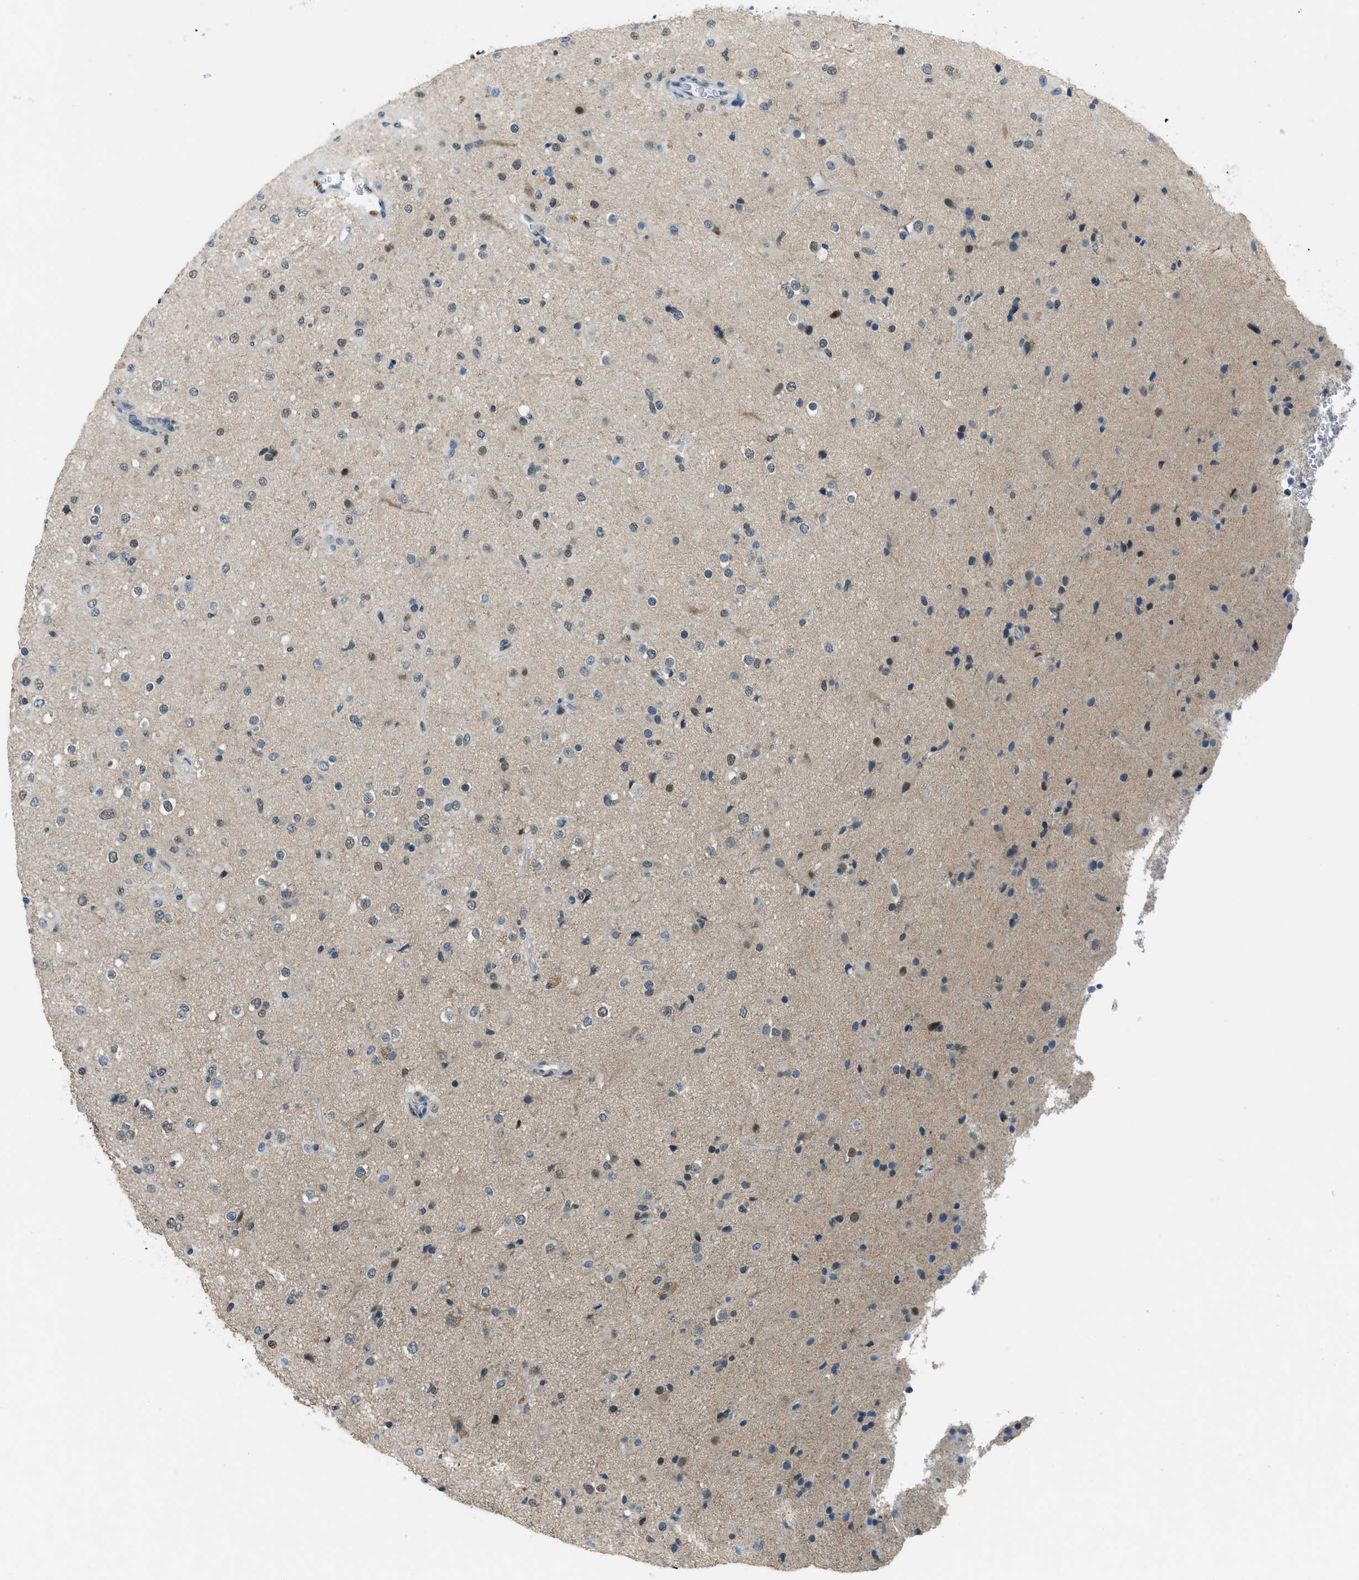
{"staining": {"intensity": "weak", "quantity": "25%-75%", "location": "nuclear"}, "tissue": "glioma", "cell_type": "Tumor cells", "image_type": "cancer", "snomed": [{"axis": "morphology", "description": "Glioma, malignant, Low grade"}, {"axis": "topography", "description": "Brain"}], "caption": "Glioma stained with IHC exhibits weak nuclear staining in approximately 25%-75% of tumor cells.", "gene": "OGFR", "patient": {"sex": "male", "age": 65}}